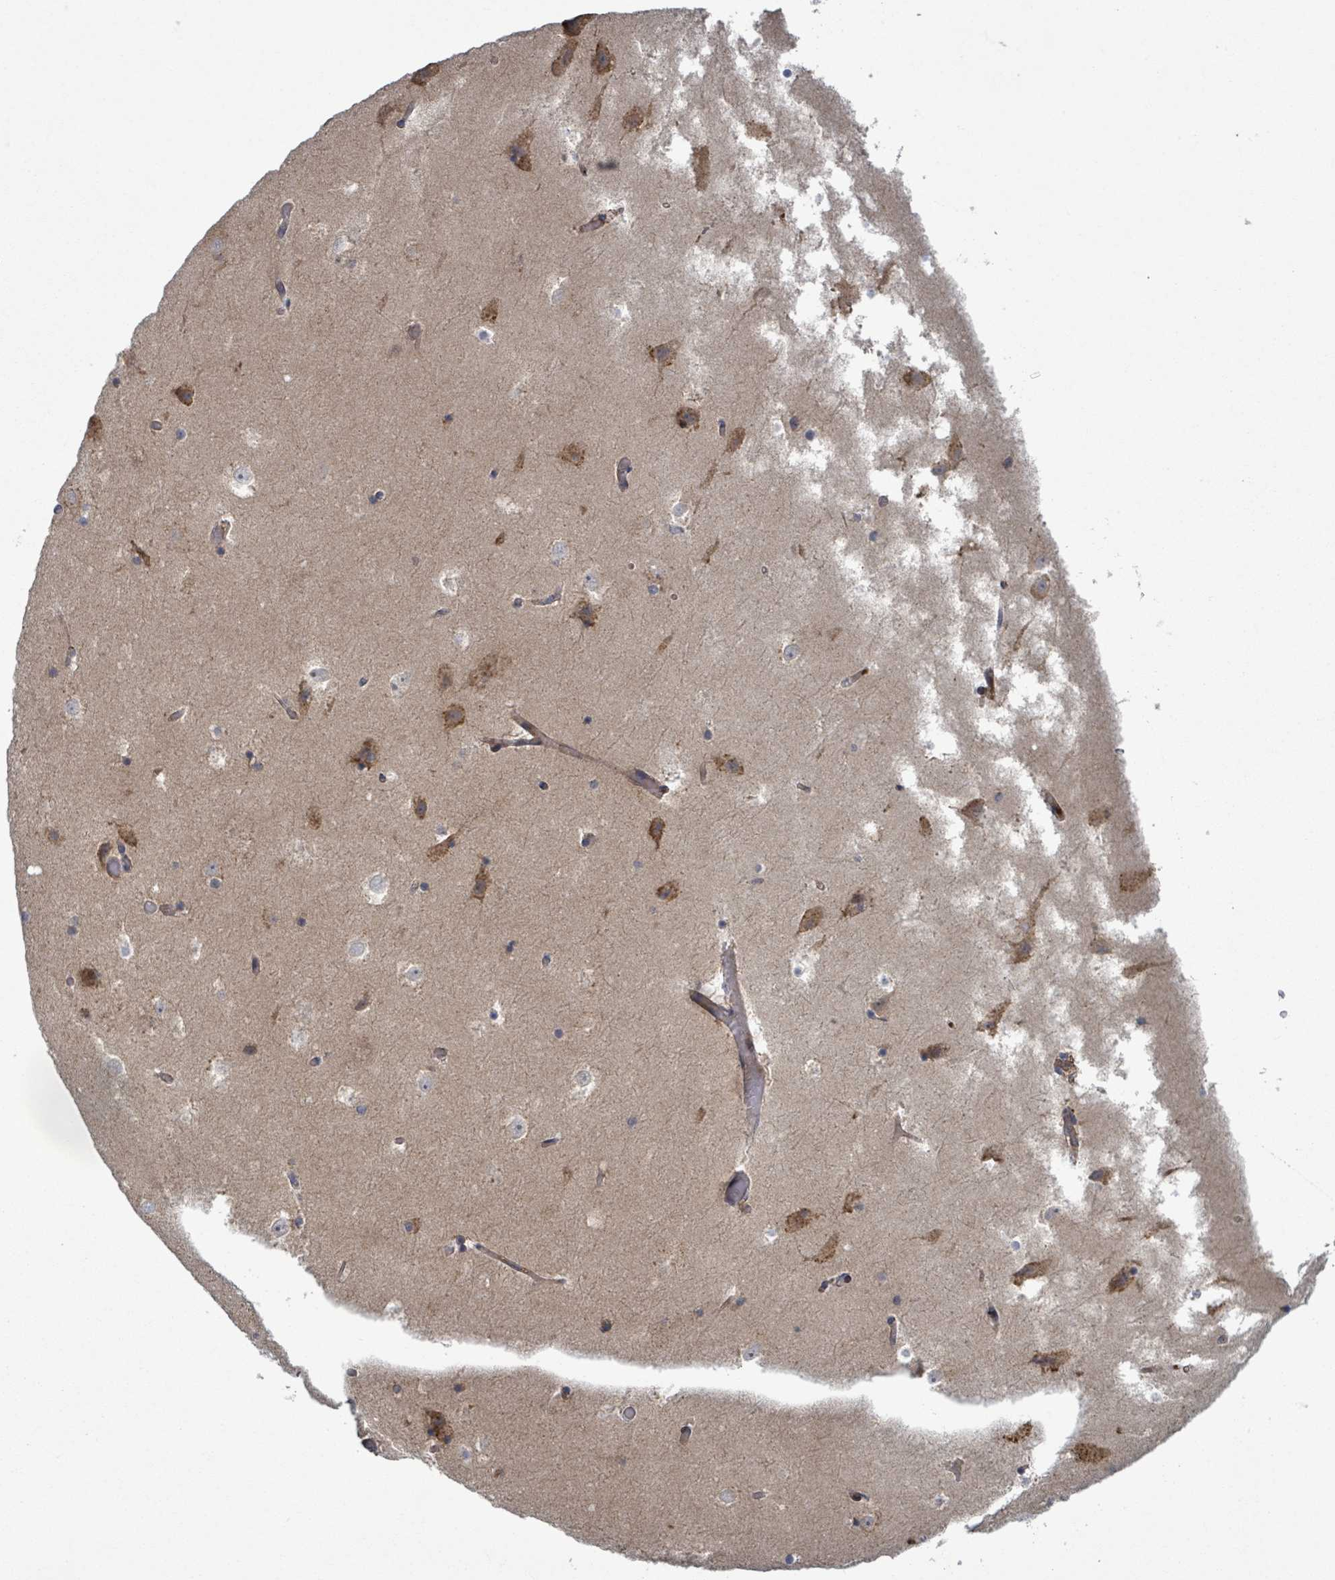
{"staining": {"intensity": "moderate", "quantity": "<25%", "location": "cytoplasmic/membranous"}, "tissue": "hippocampus", "cell_type": "Glial cells", "image_type": "normal", "snomed": [{"axis": "morphology", "description": "Normal tissue, NOS"}, {"axis": "topography", "description": "Hippocampus"}], "caption": "An immunohistochemistry (IHC) histopathology image of benign tissue is shown. Protein staining in brown labels moderate cytoplasmic/membranous positivity in hippocampus within glial cells.", "gene": "SHROOM2", "patient": {"sex": "female", "age": 52}}